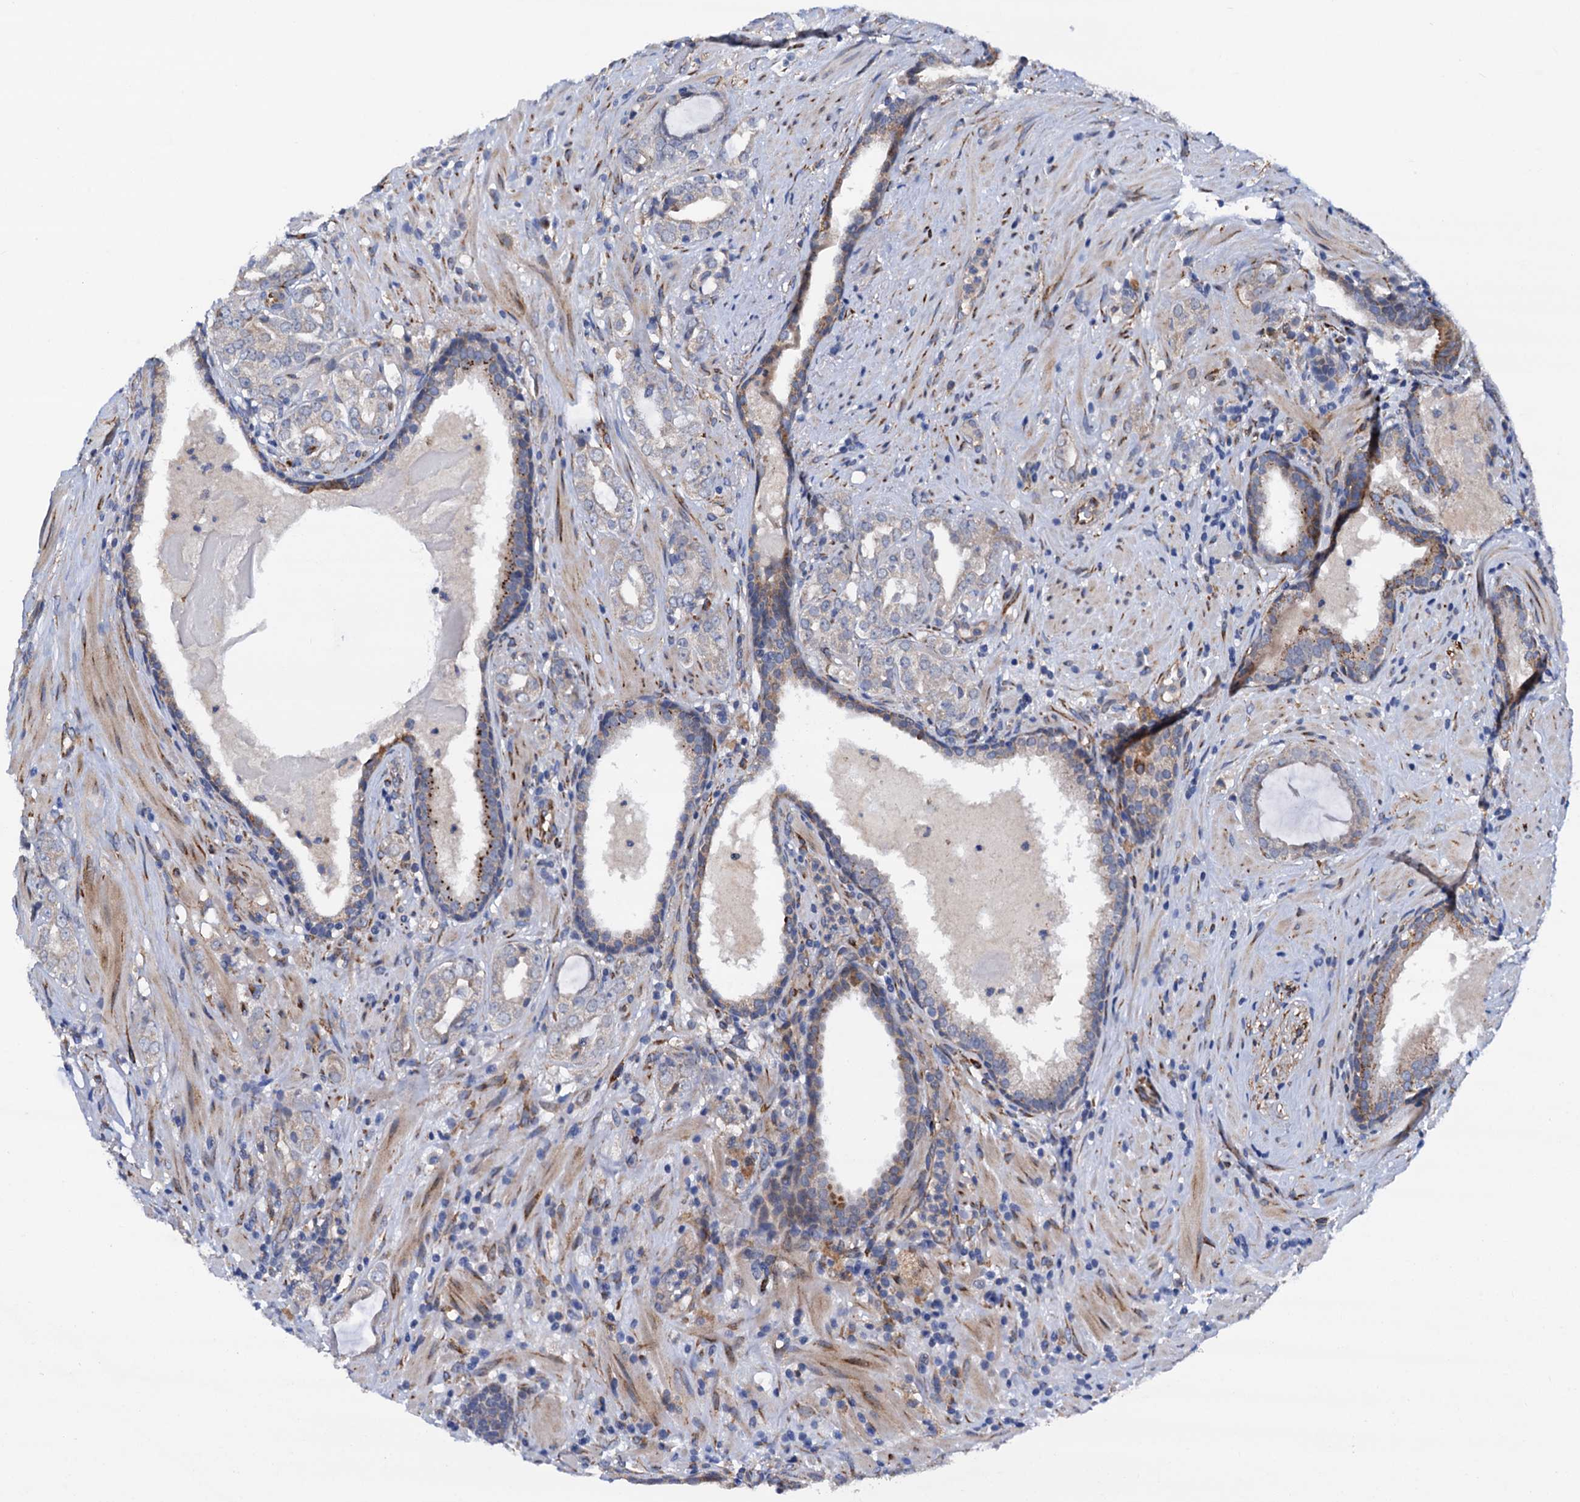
{"staining": {"intensity": "negative", "quantity": "none", "location": "none"}, "tissue": "prostate cancer", "cell_type": "Tumor cells", "image_type": "cancer", "snomed": [{"axis": "morphology", "description": "Adenocarcinoma, High grade"}, {"axis": "topography", "description": "Prostate"}], "caption": "This is a micrograph of immunohistochemistry (IHC) staining of prostate cancer, which shows no expression in tumor cells. (DAB IHC, high magnification).", "gene": "RASSF9", "patient": {"sex": "male", "age": 64}}